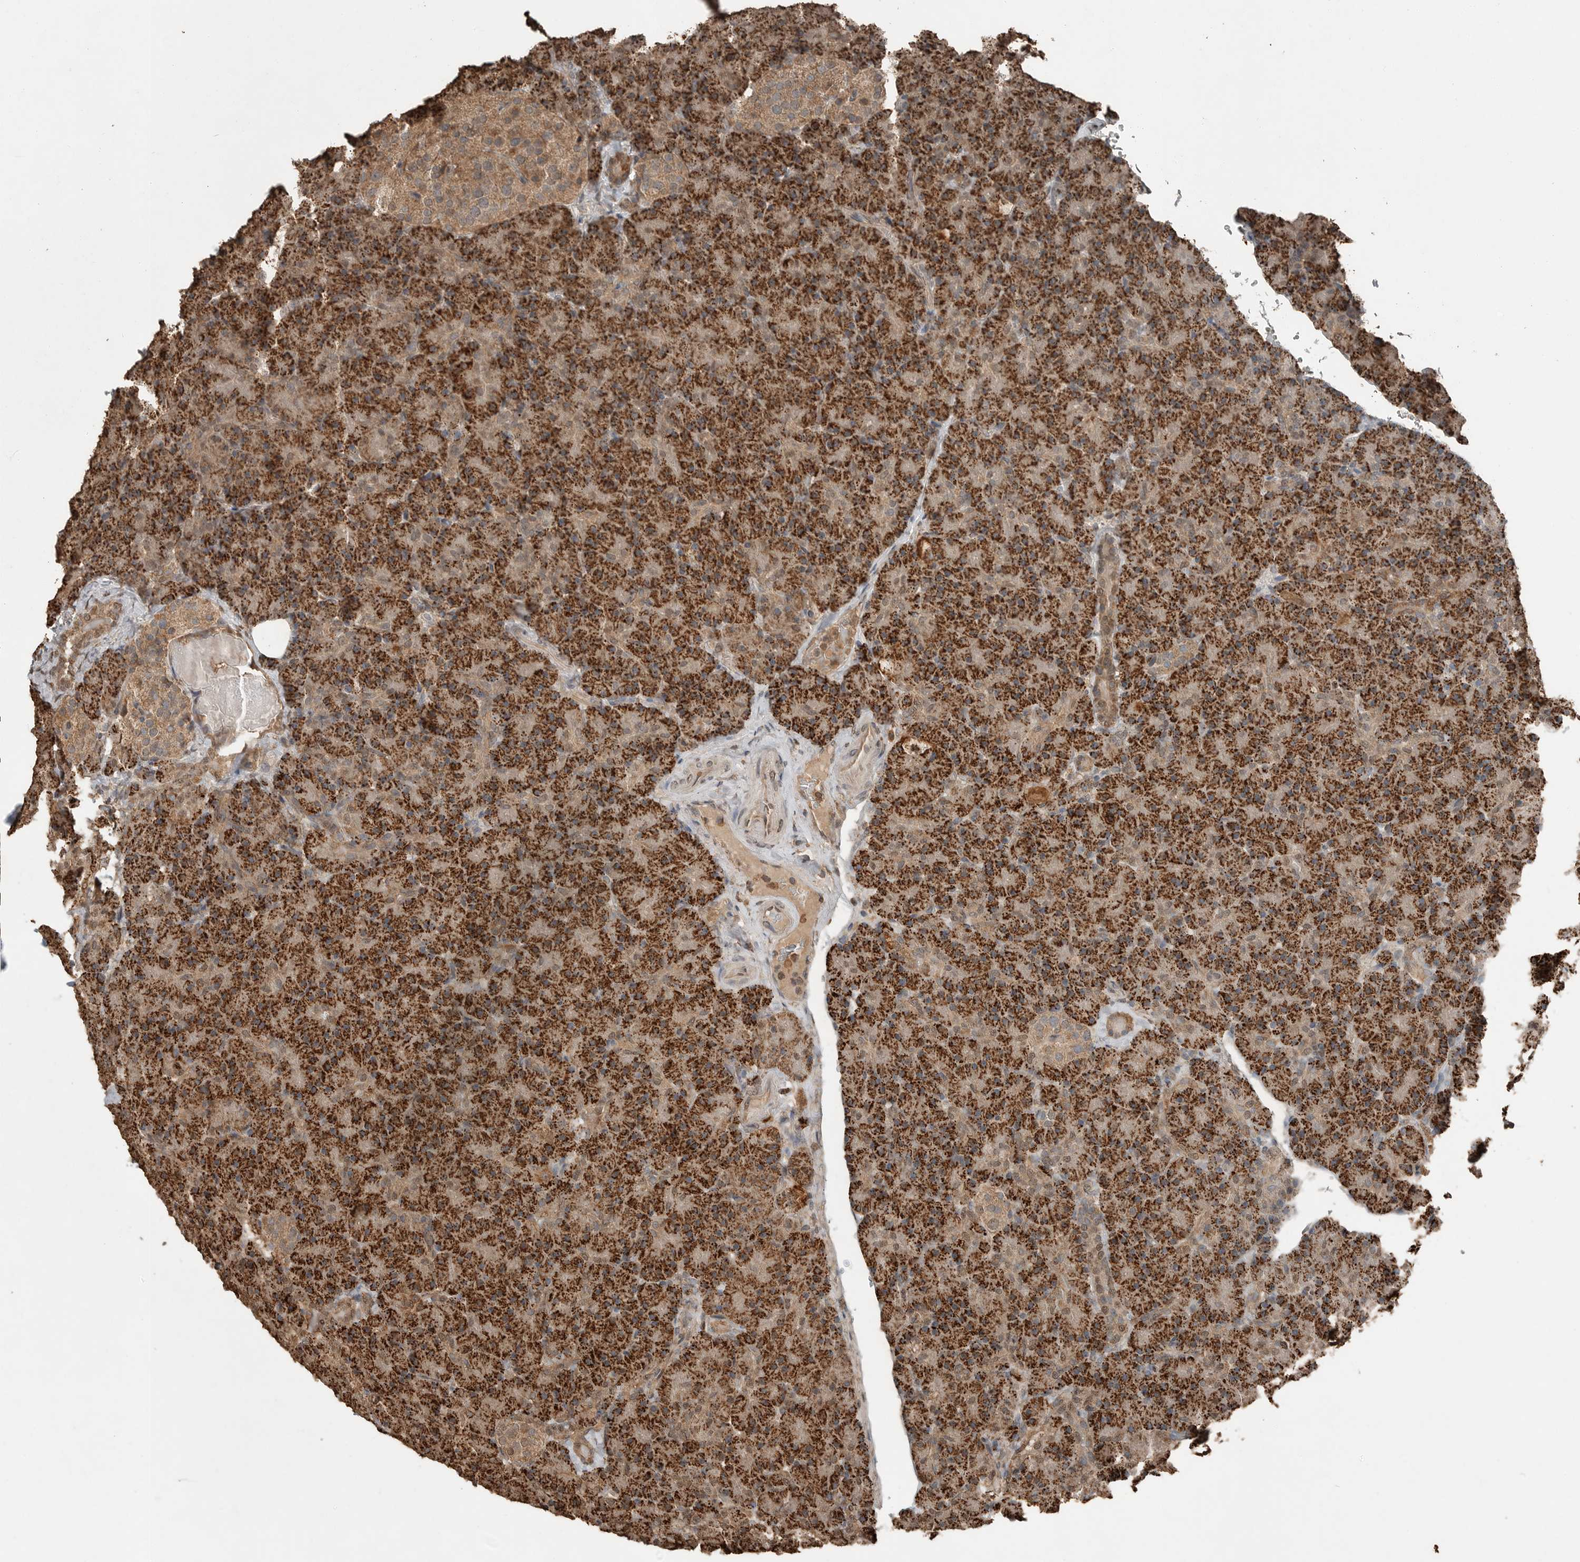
{"staining": {"intensity": "strong", "quantity": ">75%", "location": "cytoplasmic/membranous,nuclear"}, "tissue": "pancreas", "cell_type": "Exocrine glandular cells", "image_type": "normal", "snomed": [{"axis": "morphology", "description": "Normal tissue, NOS"}, {"axis": "topography", "description": "Pancreas"}], "caption": "IHC of unremarkable human pancreas exhibits high levels of strong cytoplasmic/membranous,nuclear expression in approximately >75% of exocrine glandular cells. Nuclei are stained in blue.", "gene": "BLZF1", "patient": {"sex": "female", "age": 43}}